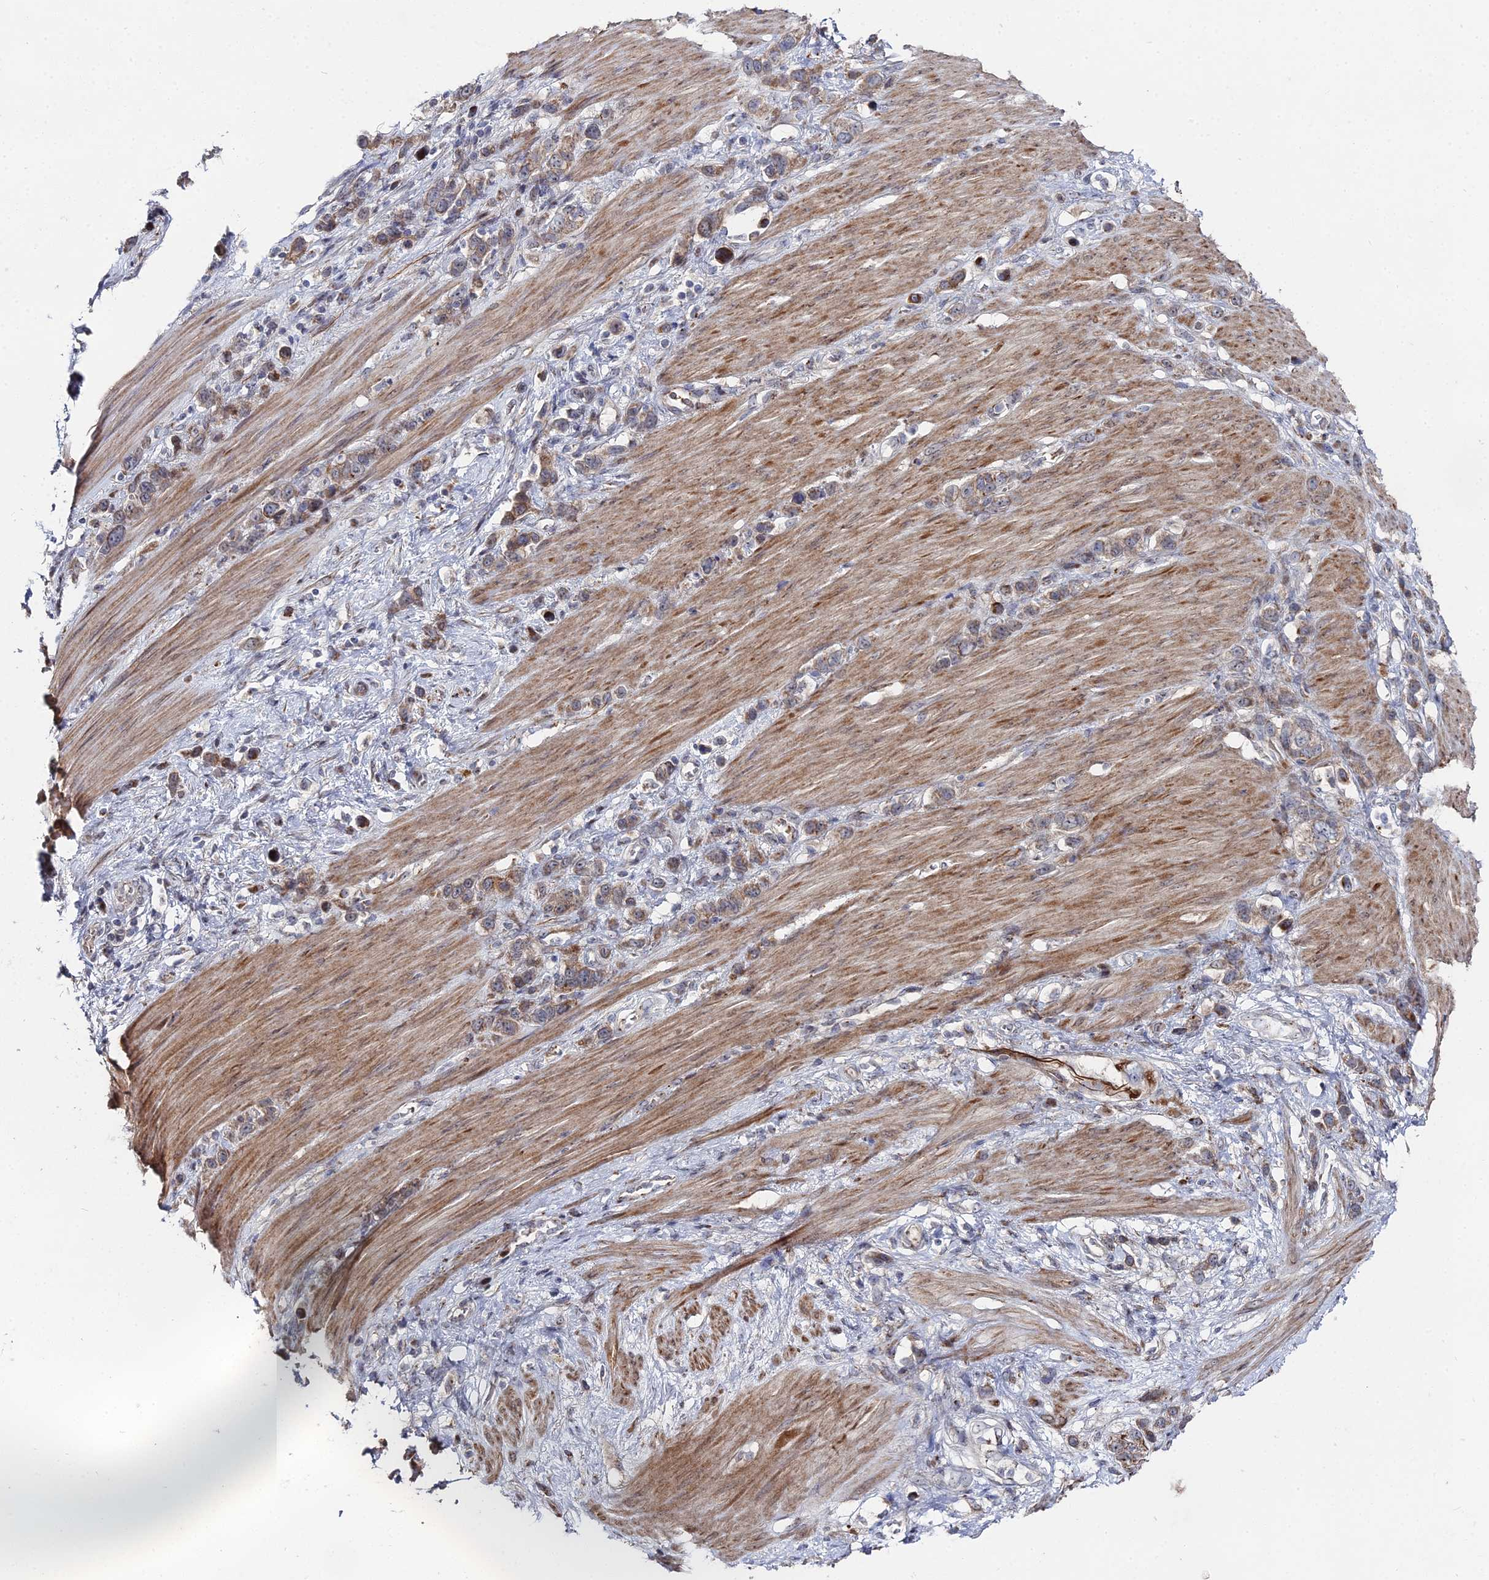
{"staining": {"intensity": "weak", "quantity": ">75%", "location": "cytoplasmic/membranous"}, "tissue": "stomach cancer", "cell_type": "Tumor cells", "image_type": "cancer", "snomed": [{"axis": "morphology", "description": "Adenocarcinoma, NOS"}, {"axis": "morphology", "description": "Adenocarcinoma, High grade"}, {"axis": "topography", "description": "Stomach, upper"}, {"axis": "topography", "description": "Stomach, lower"}], "caption": "Stomach cancer (high-grade adenocarcinoma) tissue shows weak cytoplasmic/membranous positivity in approximately >75% of tumor cells The staining was performed using DAB to visualize the protein expression in brown, while the nuclei were stained in blue with hematoxylin (Magnification: 20x).", "gene": "SGMS1", "patient": {"sex": "female", "age": 65}}